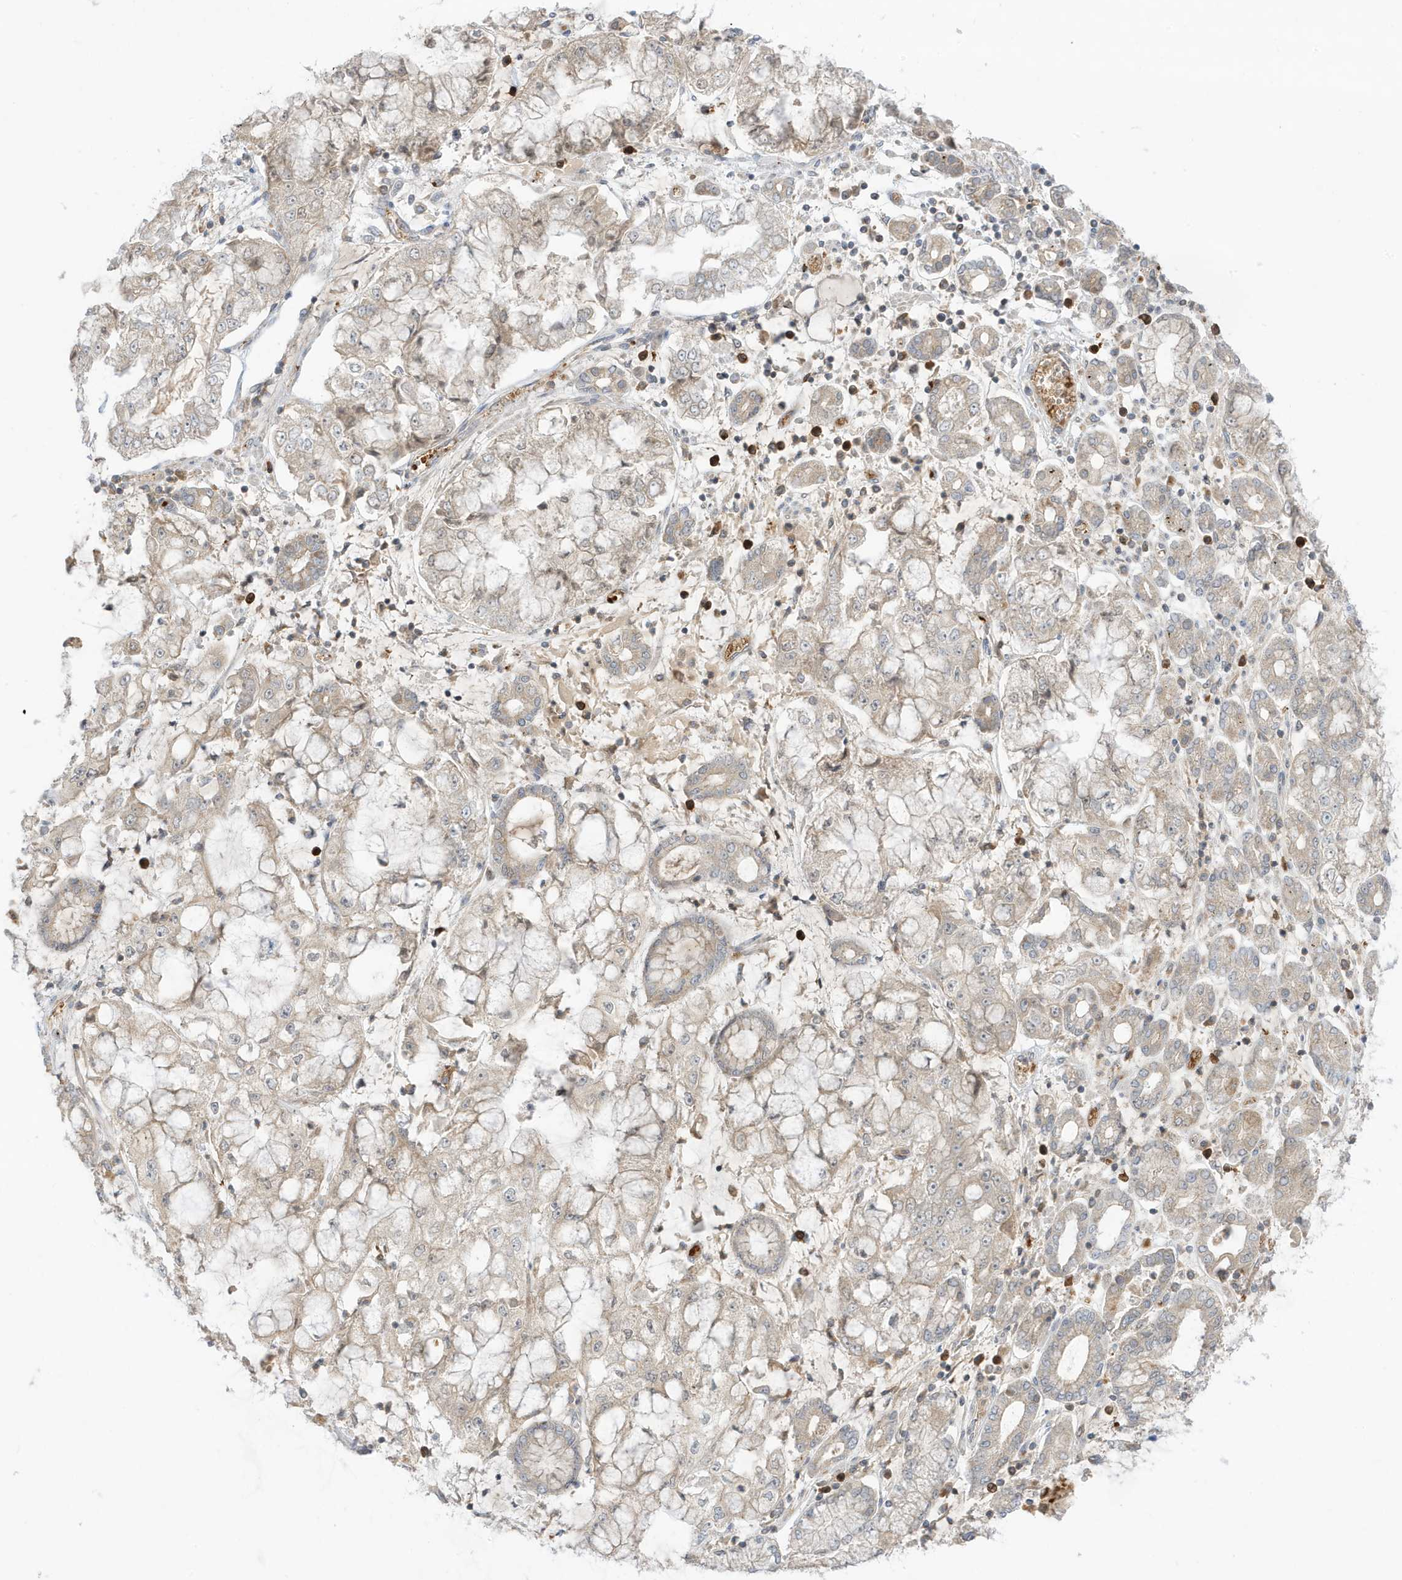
{"staining": {"intensity": "weak", "quantity": ">75%", "location": "cytoplasmic/membranous"}, "tissue": "stomach cancer", "cell_type": "Tumor cells", "image_type": "cancer", "snomed": [{"axis": "morphology", "description": "Adenocarcinoma, NOS"}, {"axis": "topography", "description": "Stomach"}], "caption": "Immunohistochemical staining of stomach adenocarcinoma demonstrates weak cytoplasmic/membranous protein positivity in about >75% of tumor cells.", "gene": "NPPC", "patient": {"sex": "male", "age": 76}}